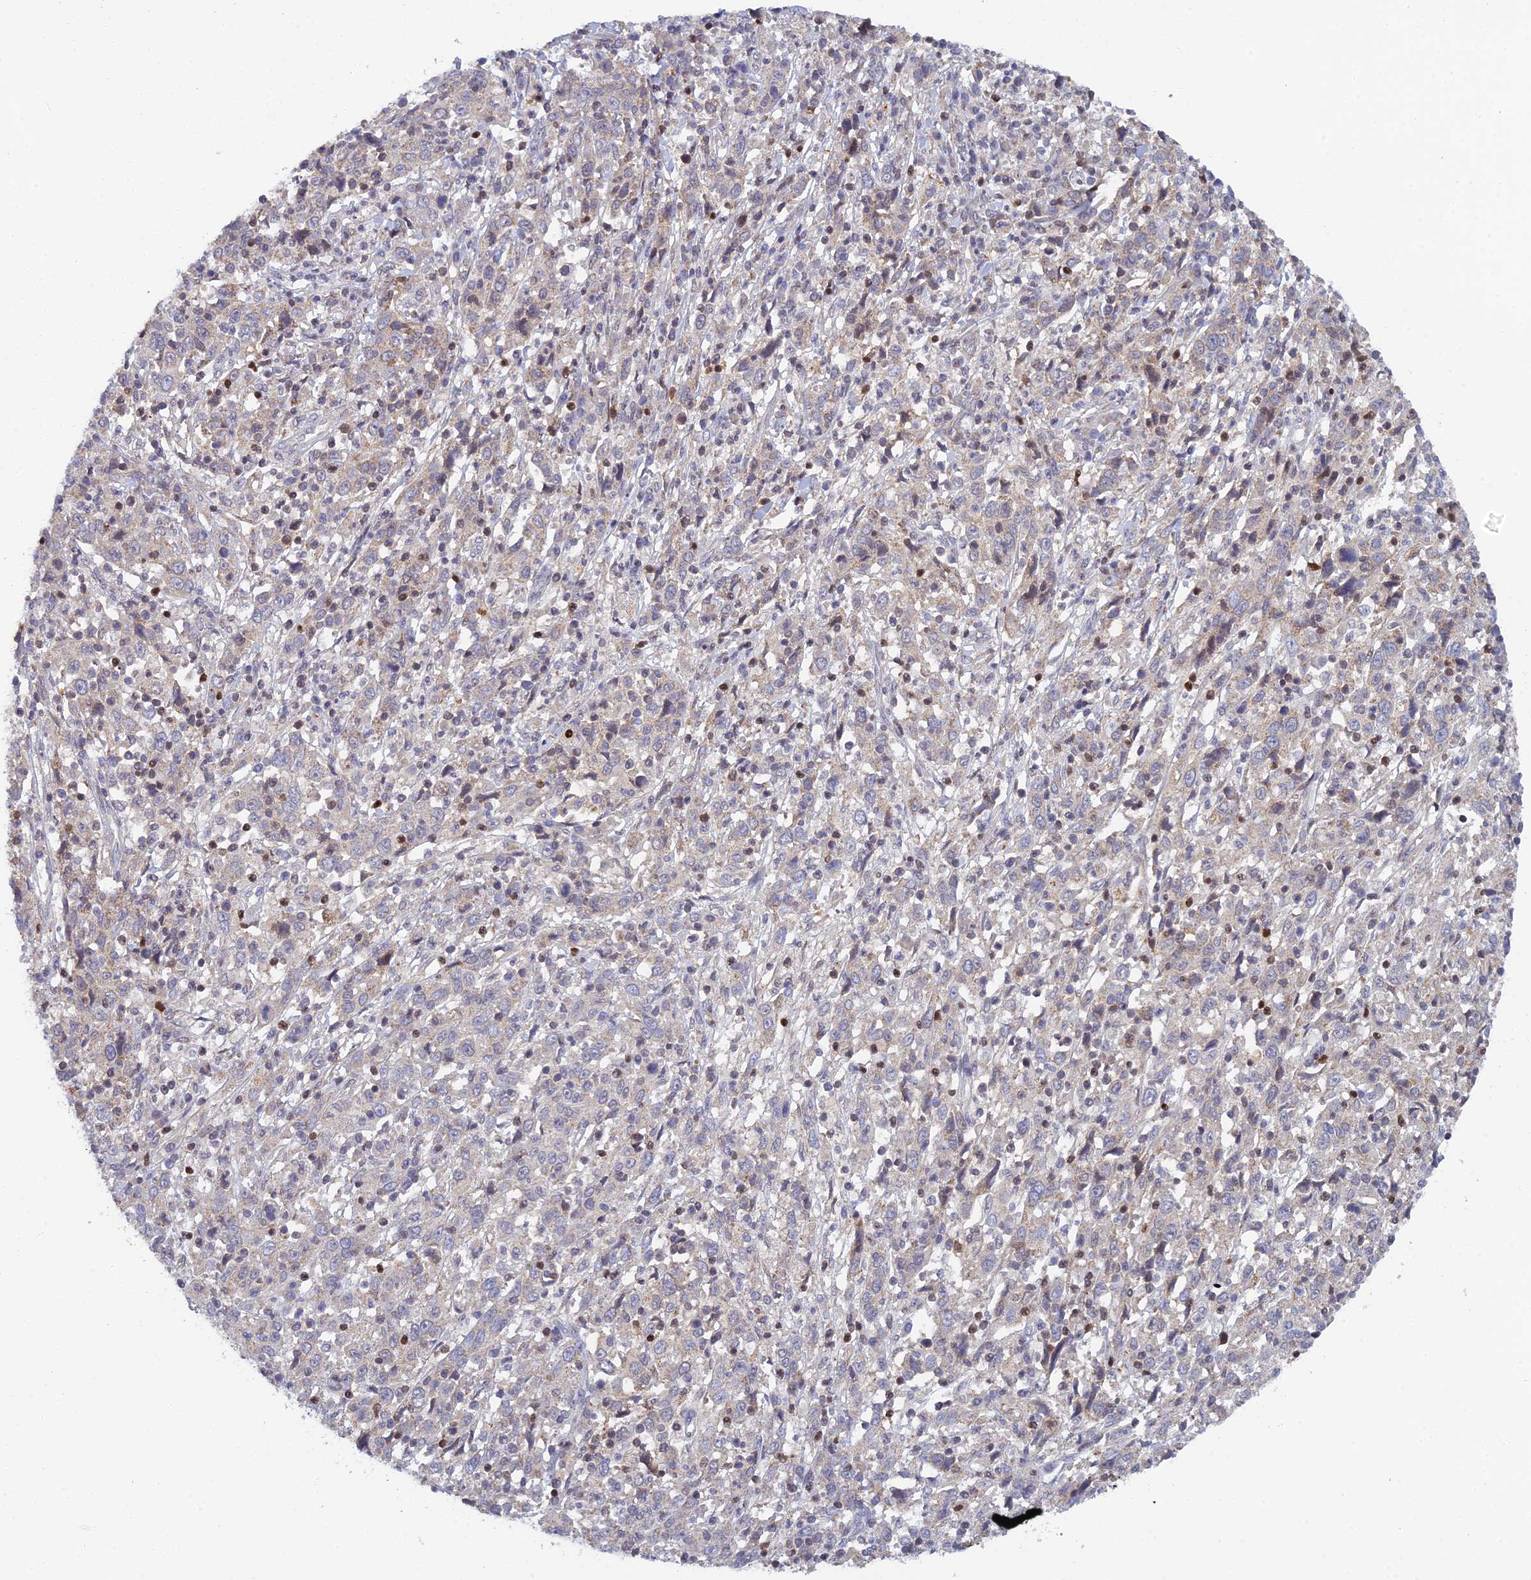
{"staining": {"intensity": "negative", "quantity": "none", "location": "none"}, "tissue": "cervical cancer", "cell_type": "Tumor cells", "image_type": "cancer", "snomed": [{"axis": "morphology", "description": "Squamous cell carcinoma, NOS"}, {"axis": "topography", "description": "Cervix"}], "caption": "Human squamous cell carcinoma (cervical) stained for a protein using immunohistochemistry demonstrates no staining in tumor cells.", "gene": "ELOA2", "patient": {"sex": "female", "age": 46}}